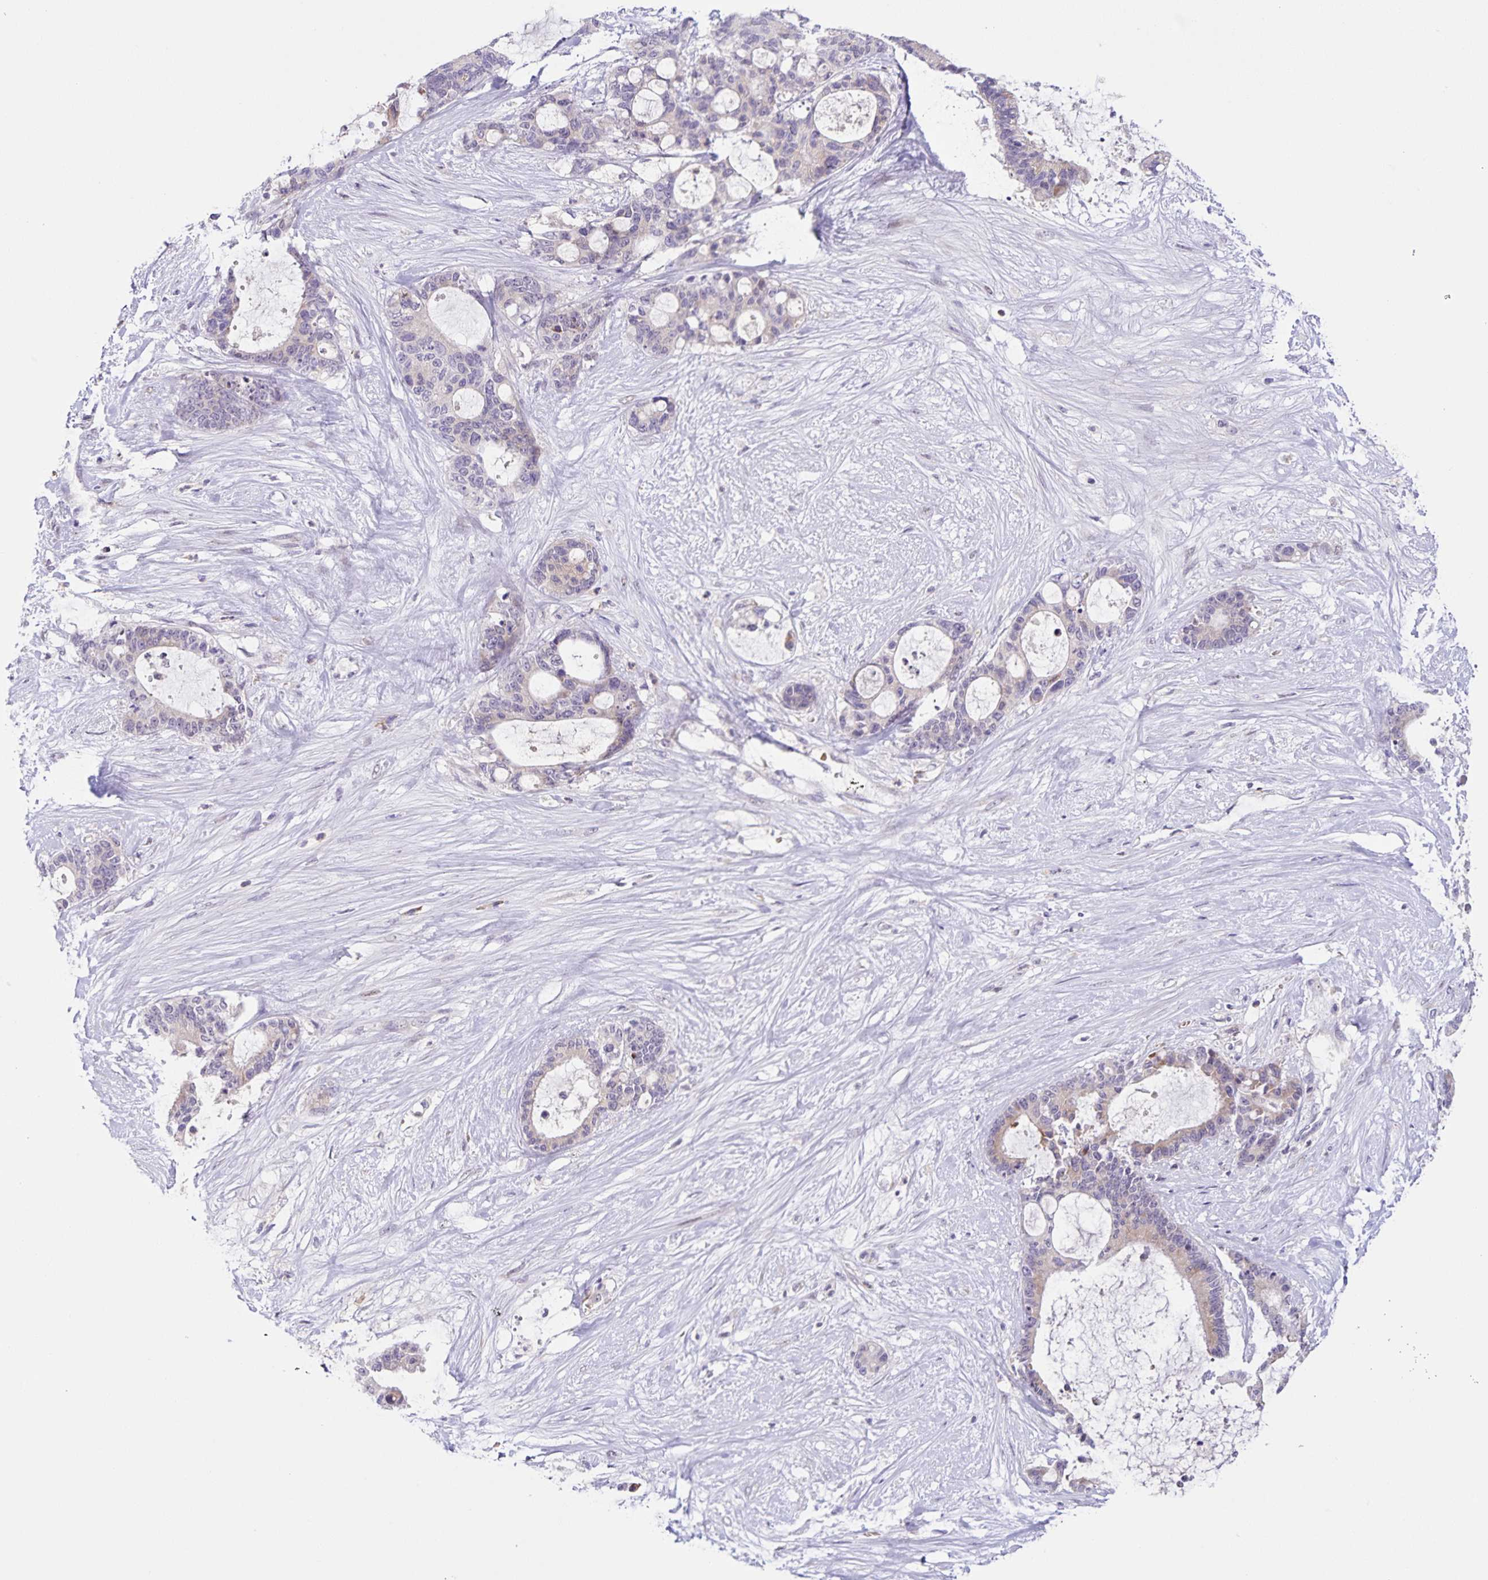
{"staining": {"intensity": "negative", "quantity": "none", "location": "none"}, "tissue": "liver cancer", "cell_type": "Tumor cells", "image_type": "cancer", "snomed": [{"axis": "morphology", "description": "Normal tissue, NOS"}, {"axis": "morphology", "description": "Cholangiocarcinoma"}, {"axis": "topography", "description": "Liver"}, {"axis": "topography", "description": "Peripheral nerve tissue"}], "caption": "Immunohistochemistry (IHC) histopathology image of neoplastic tissue: human cholangiocarcinoma (liver) stained with DAB exhibits no significant protein positivity in tumor cells.", "gene": "STPG4", "patient": {"sex": "female", "age": 73}}